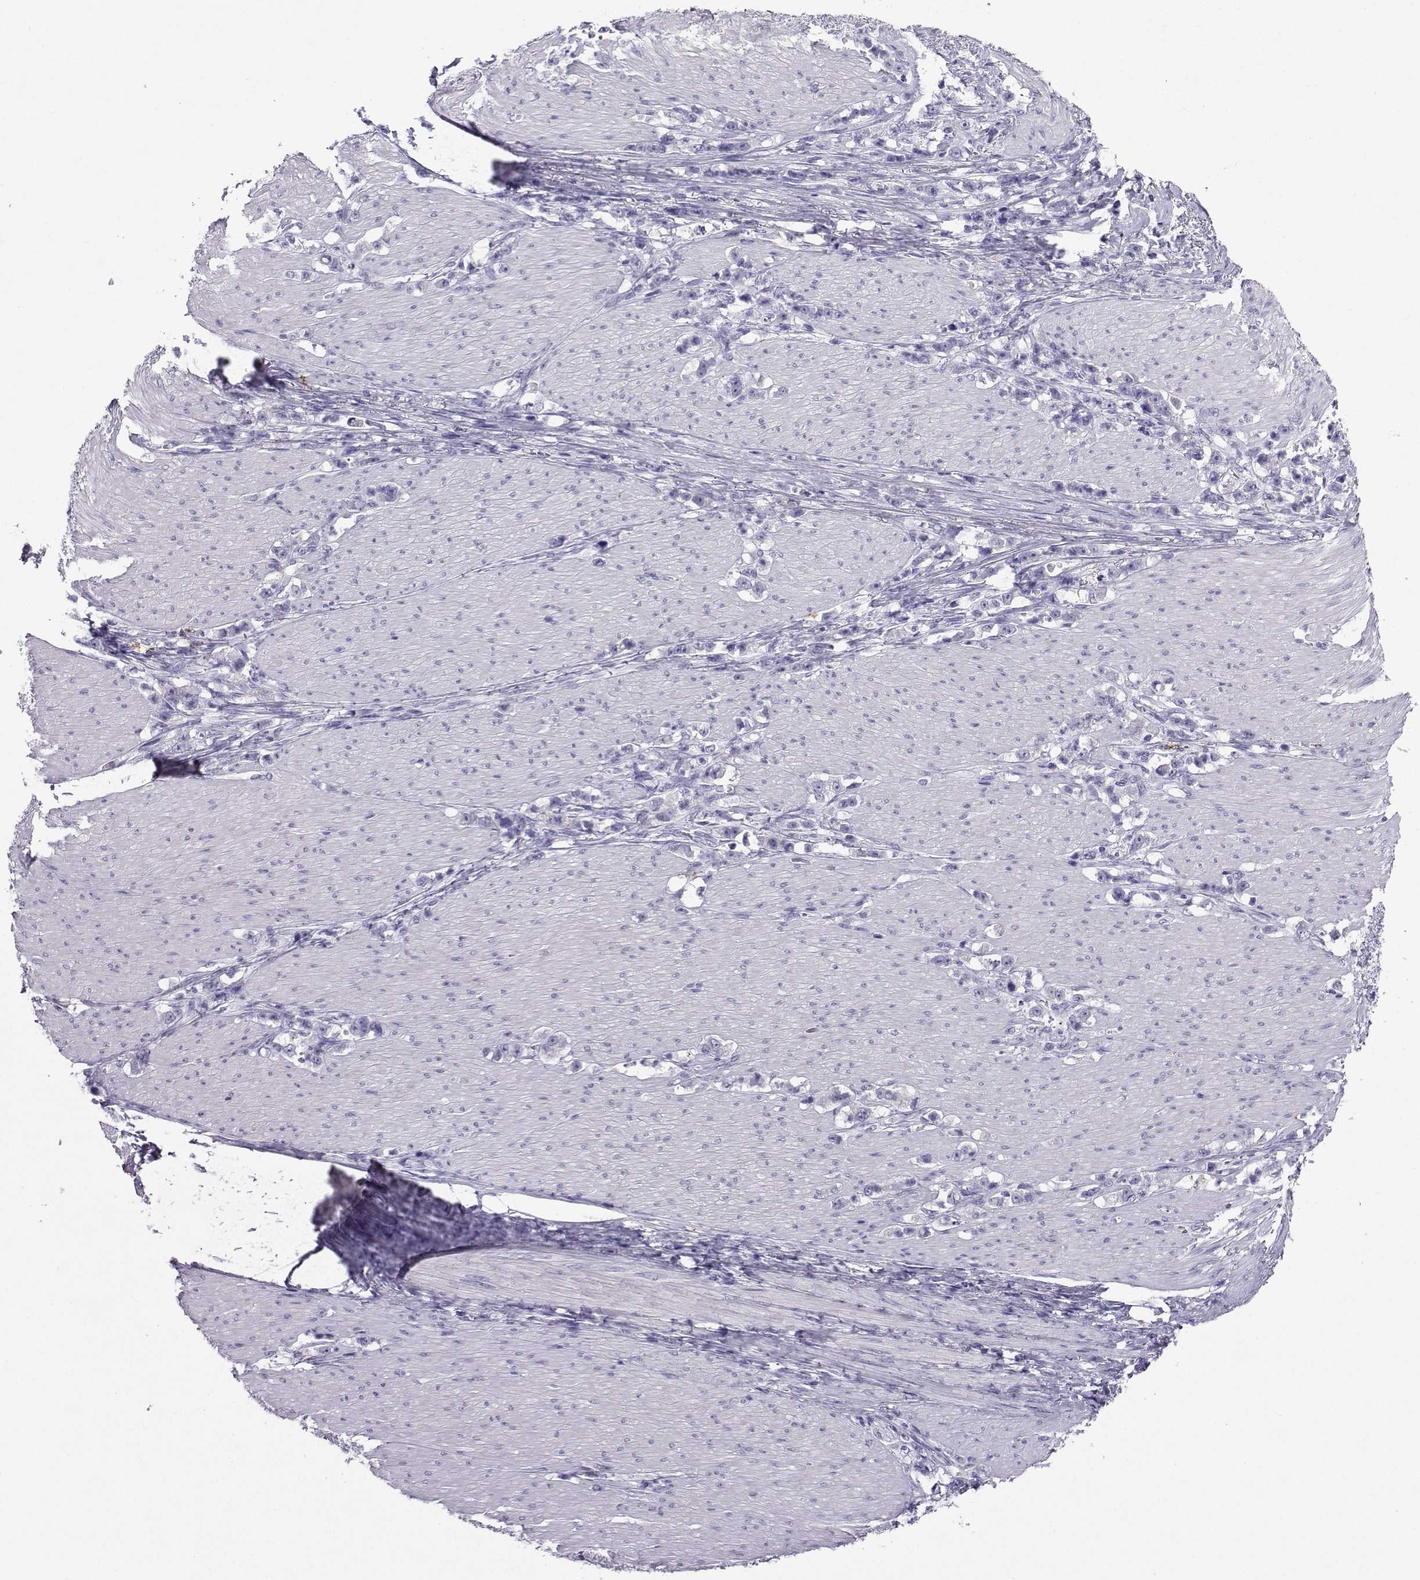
{"staining": {"intensity": "negative", "quantity": "none", "location": "none"}, "tissue": "stomach cancer", "cell_type": "Tumor cells", "image_type": "cancer", "snomed": [{"axis": "morphology", "description": "Adenocarcinoma, NOS"}, {"axis": "topography", "description": "Stomach, lower"}], "caption": "Tumor cells show no significant staining in stomach adenocarcinoma.", "gene": "GRIK4", "patient": {"sex": "male", "age": 88}}